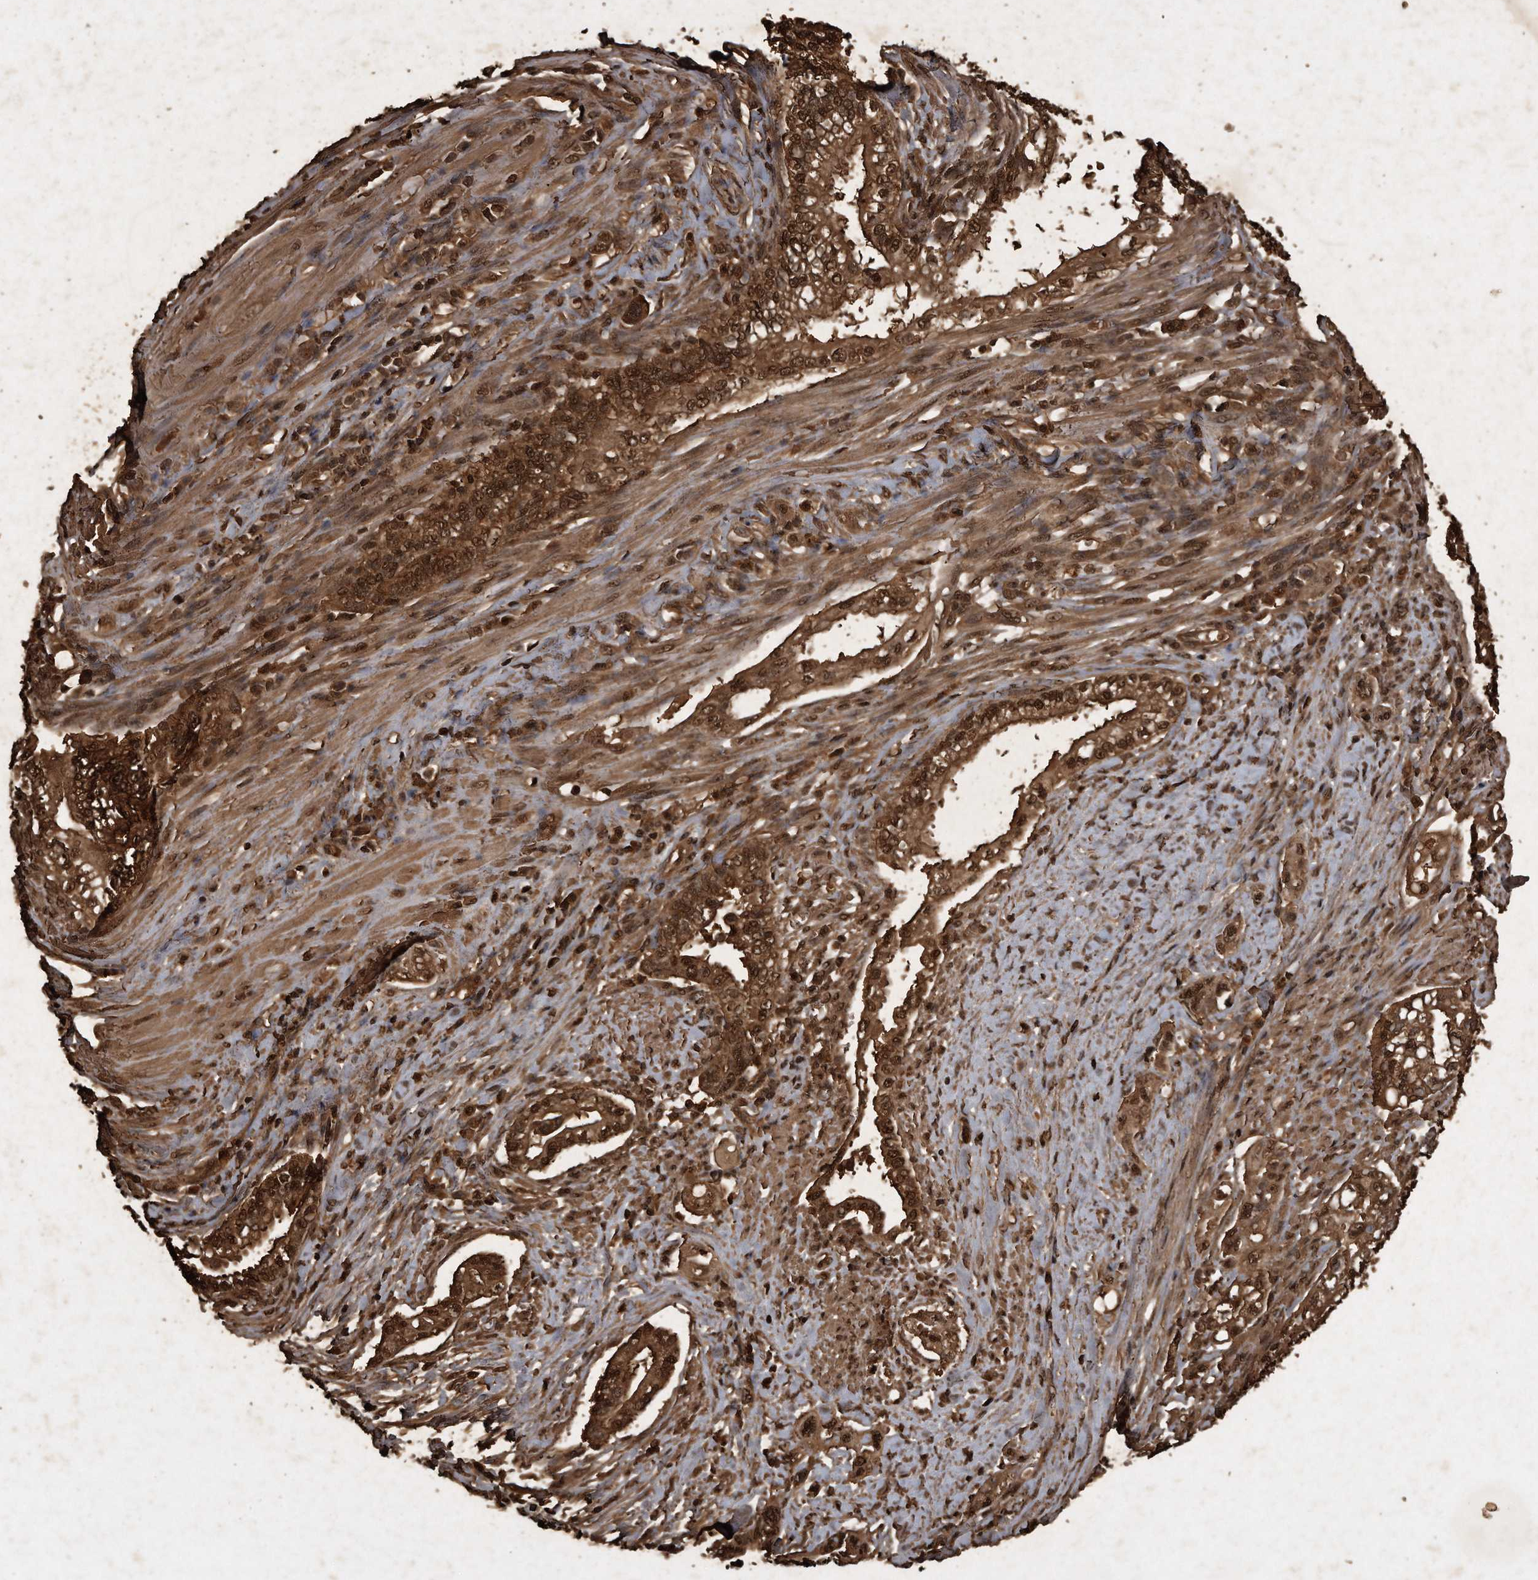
{"staining": {"intensity": "strong", "quantity": ">75%", "location": "cytoplasmic/membranous,nuclear"}, "tissue": "pancreatic cancer", "cell_type": "Tumor cells", "image_type": "cancer", "snomed": [{"axis": "morphology", "description": "Normal tissue, NOS"}, {"axis": "topography", "description": "Pancreas"}], "caption": "A brown stain highlights strong cytoplasmic/membranous and nuclear expression of a protein in human pancreatic cancer tumor cells.", "gene": "CFLAR", "patient": {"sex": "male", "age": 42}}